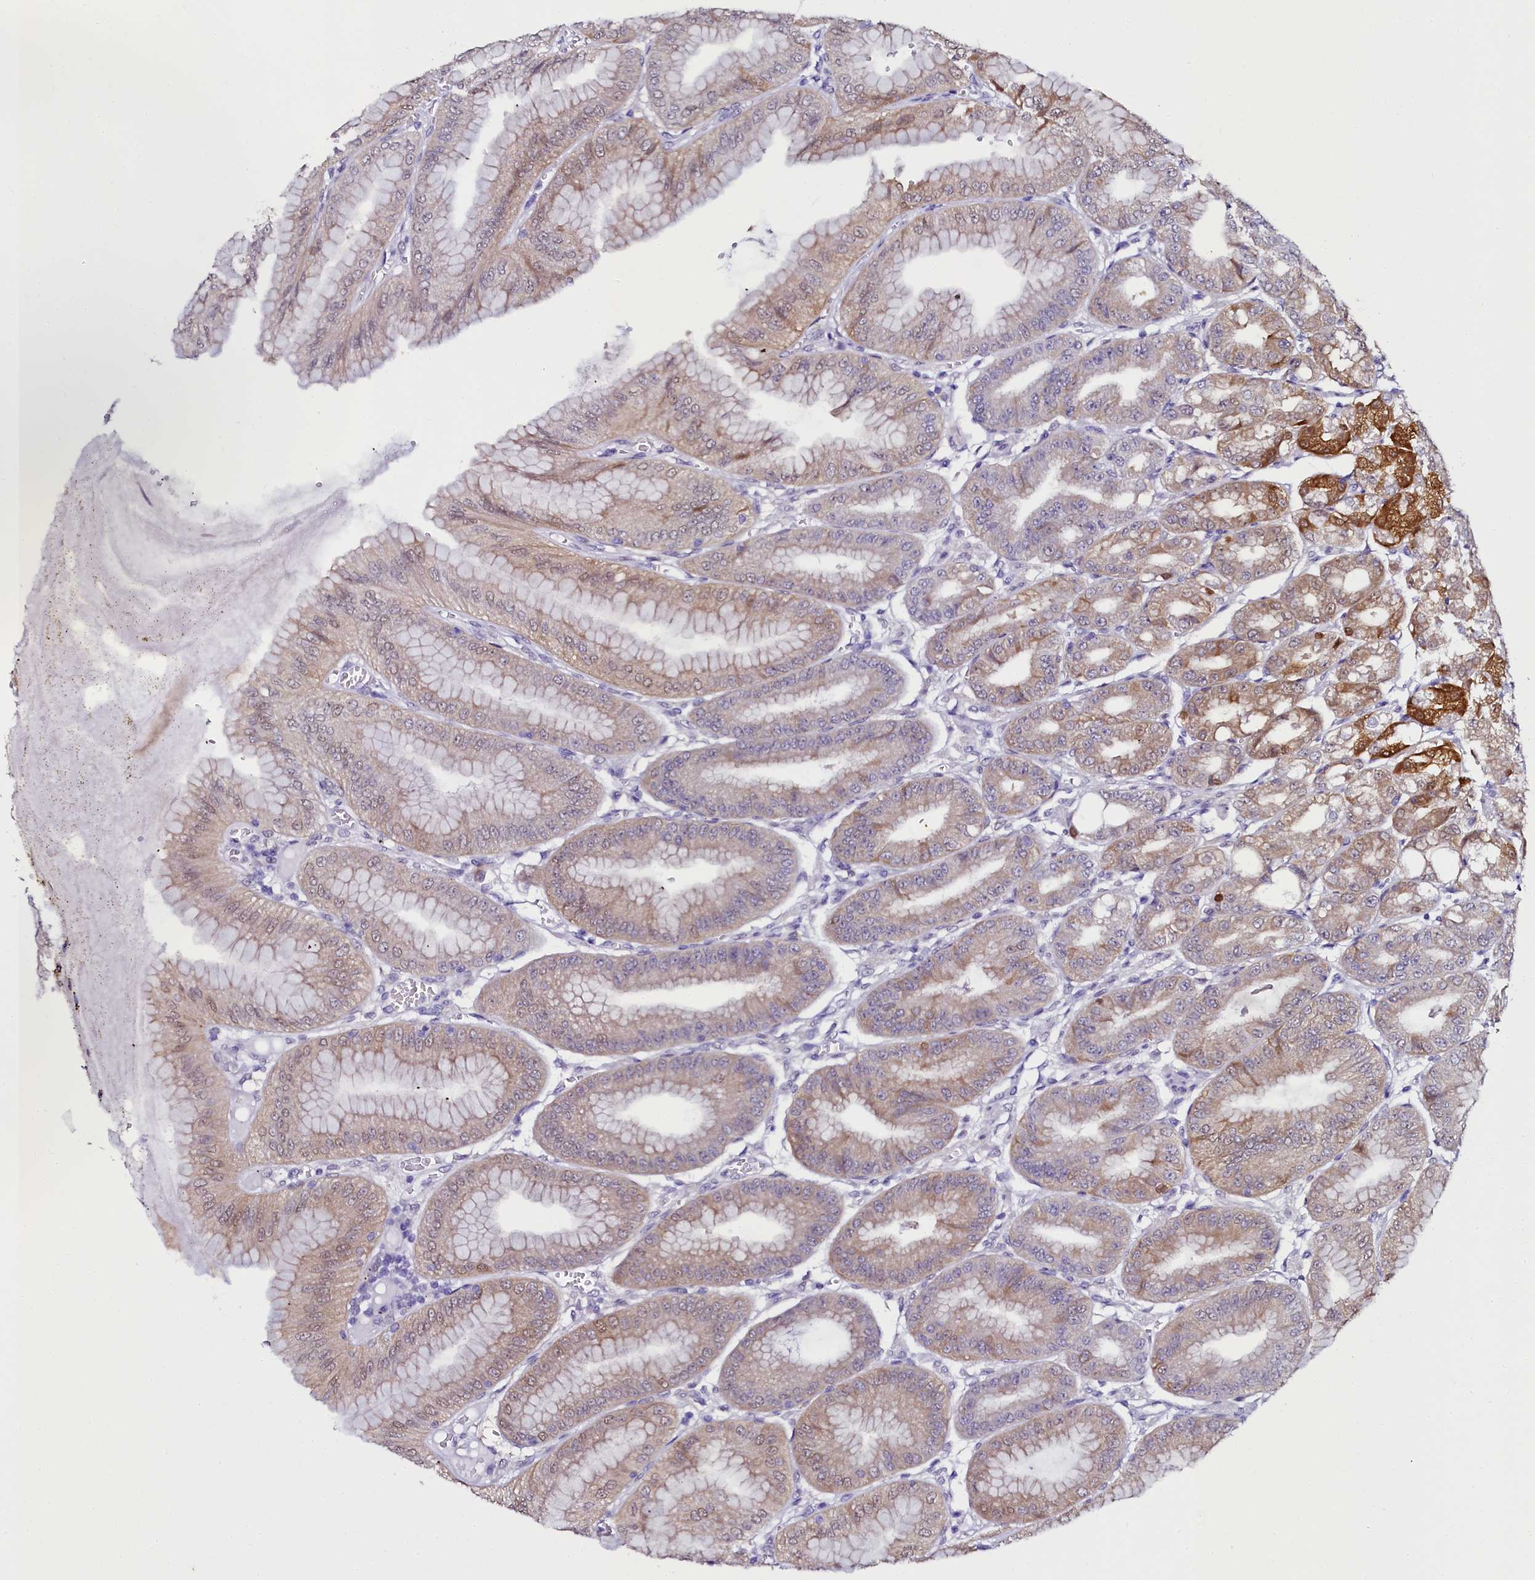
{"staining": {"intensity": "moderate", "quantity": "25%-75%", "location": "cytoplasmic/membranous,nuclear"}, "tissue": "stomach", "cell_type": "Glandular cells", "image_type": "normal", "snomed": [{"axis": "morphology", "description": "Normal tissue, NOS"}, {"axis": "topography", "description": "Stomach, lower"}], "caption": "High-magnification brightfield microscopy of normal stomach stained with DAB (brown) and counterstained with hematoxylin (blue). glandular cells exhibit moderate cytoplasmic/membranous,nuclear expression is identified in about25%-75% of cells. (DAB = brown stain, brightfield microscopy at high magnification).", "gene": "SORD", "patient": {"sex": "male", "age": 71}}